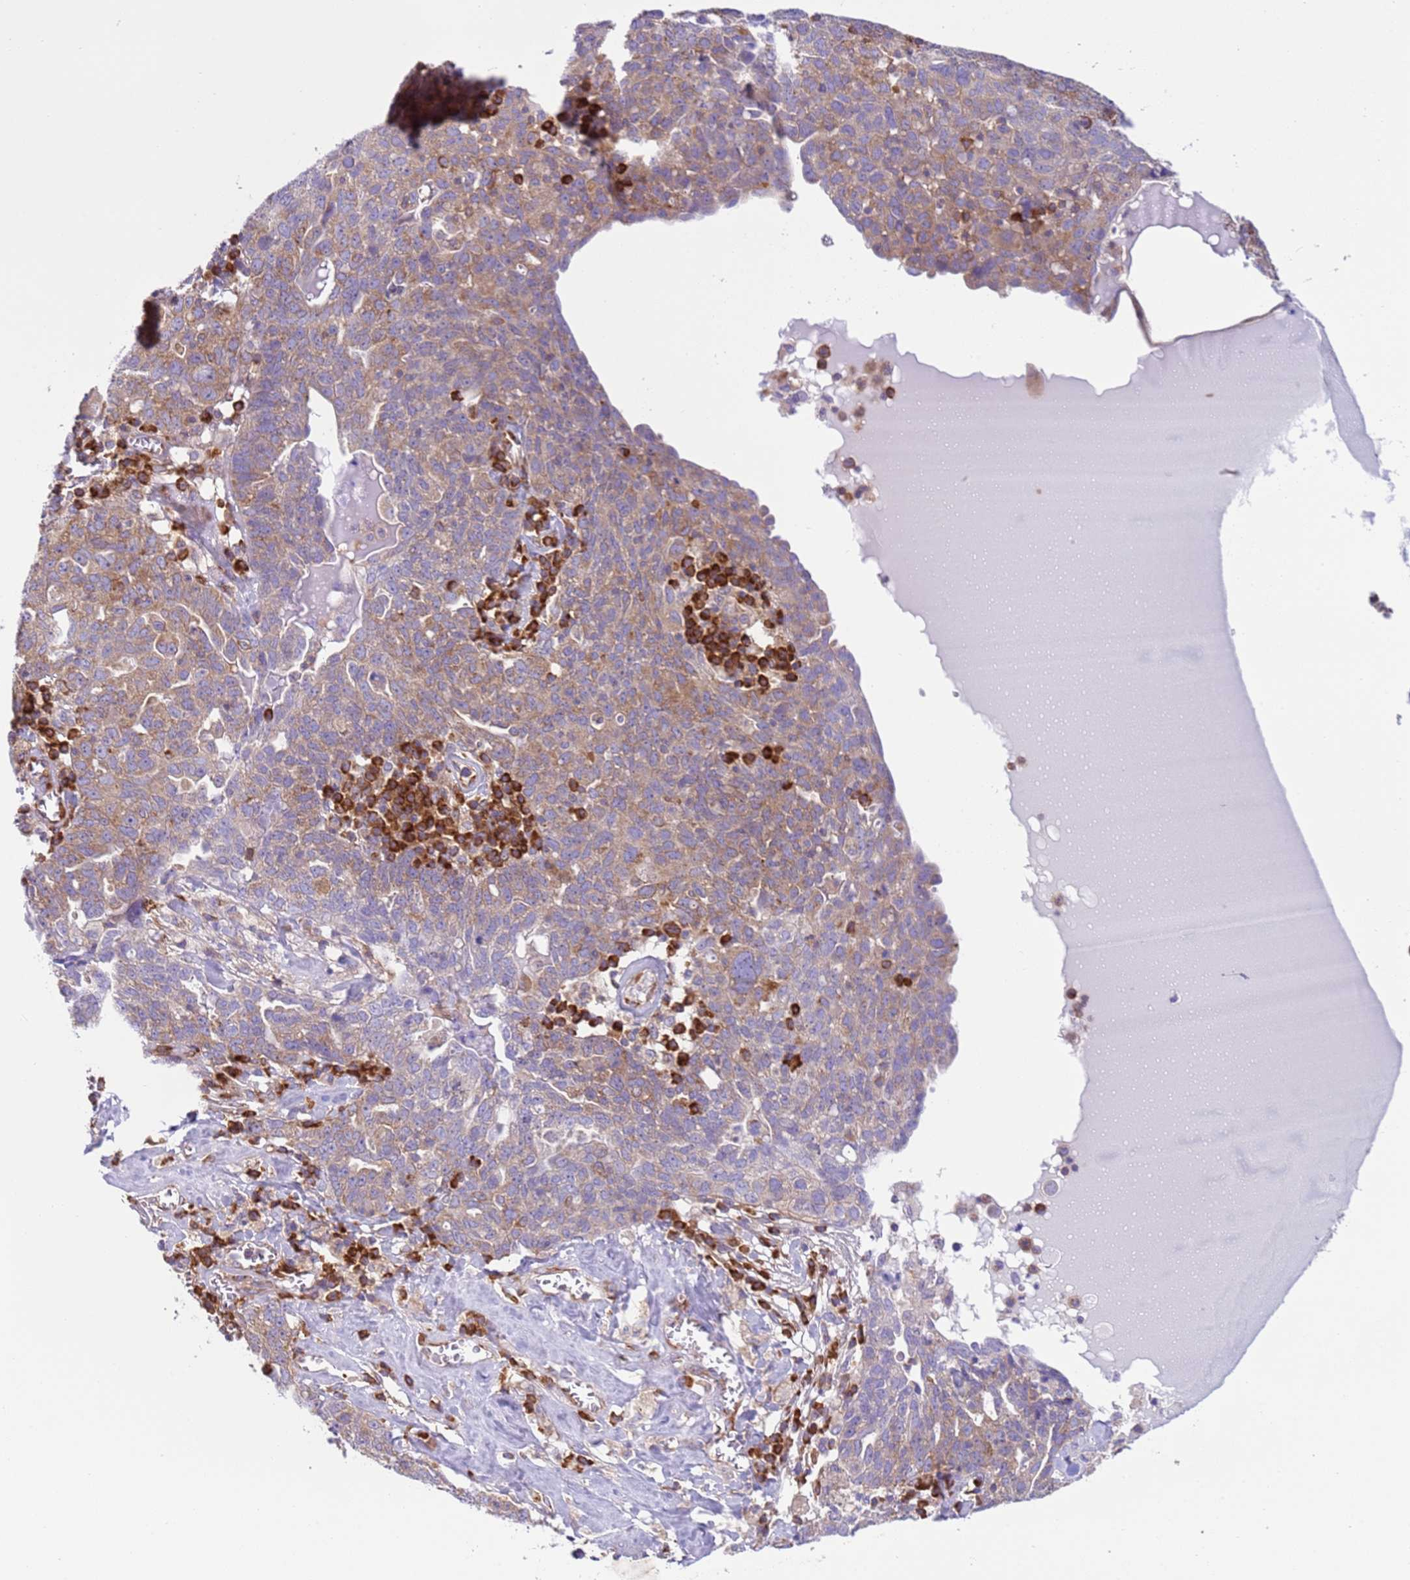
{"staining": {"intensity": "moderate", "quantity": ">75%", "location": "cytoplasmic/membranous"}, "tissue": "ovarian cancer", "cell_type": "Tumor cells", "image_type": "cancer", "snomed": [{"axis": "morphology", "description": "Carcinoma, endometroid"}, {"axis": "topography", "description": "Ovary"}], "caption": "Human ovarian endometroid carcinoma stained for a protein (brown) demonstrates moderate cytoplasmic/membranous positive expression in approximately >75% of tumor cells.", "gene": "VARS1", "patient": {"sex": "female", "age": 62}}